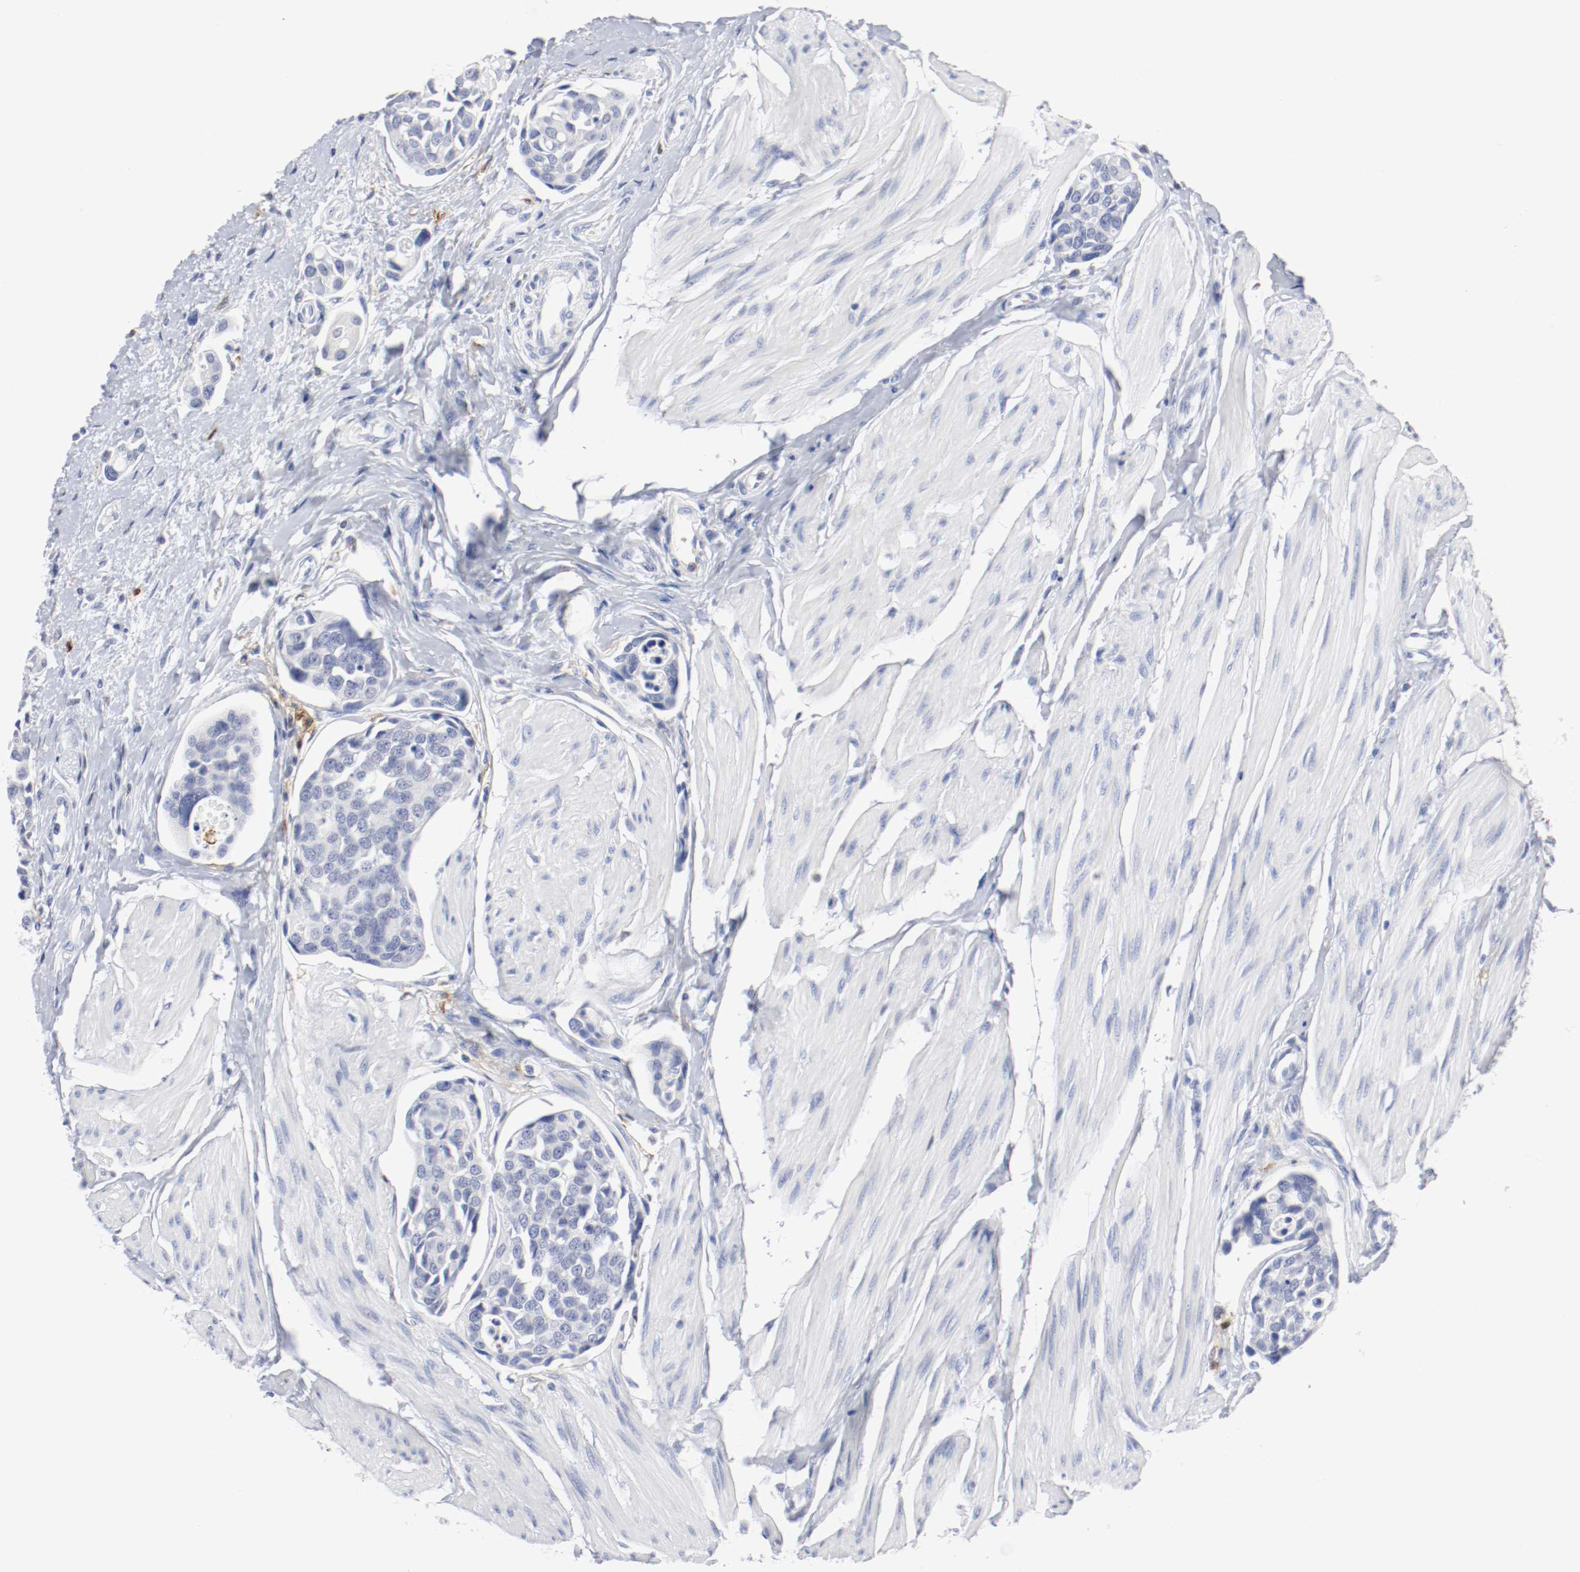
{"staining": {"intensity": "negative", "quantity": "none", "location": "none"}, "tissue": "urothelial cancer", "cell_type": "Tumor cells", "image_type": "cancer", "snomed": [{"axis": "morphology", "description": "Urothelial carcinoma, High grade"}, {"axis": "topography", "description": "Urinary bladder"}], "caption": "Histopathology image shows no significant protein expression in tumor cells of urothelial cancer. The staining was performed using DAB (3,3'-diaminobenzidine) to visualize the protein expression in brown, while the nuclei were stained in blue with hematoxylin (Magnification: 20x).", "gene": "ITGAX", "patient": {"sex": "male", "age": 78}}